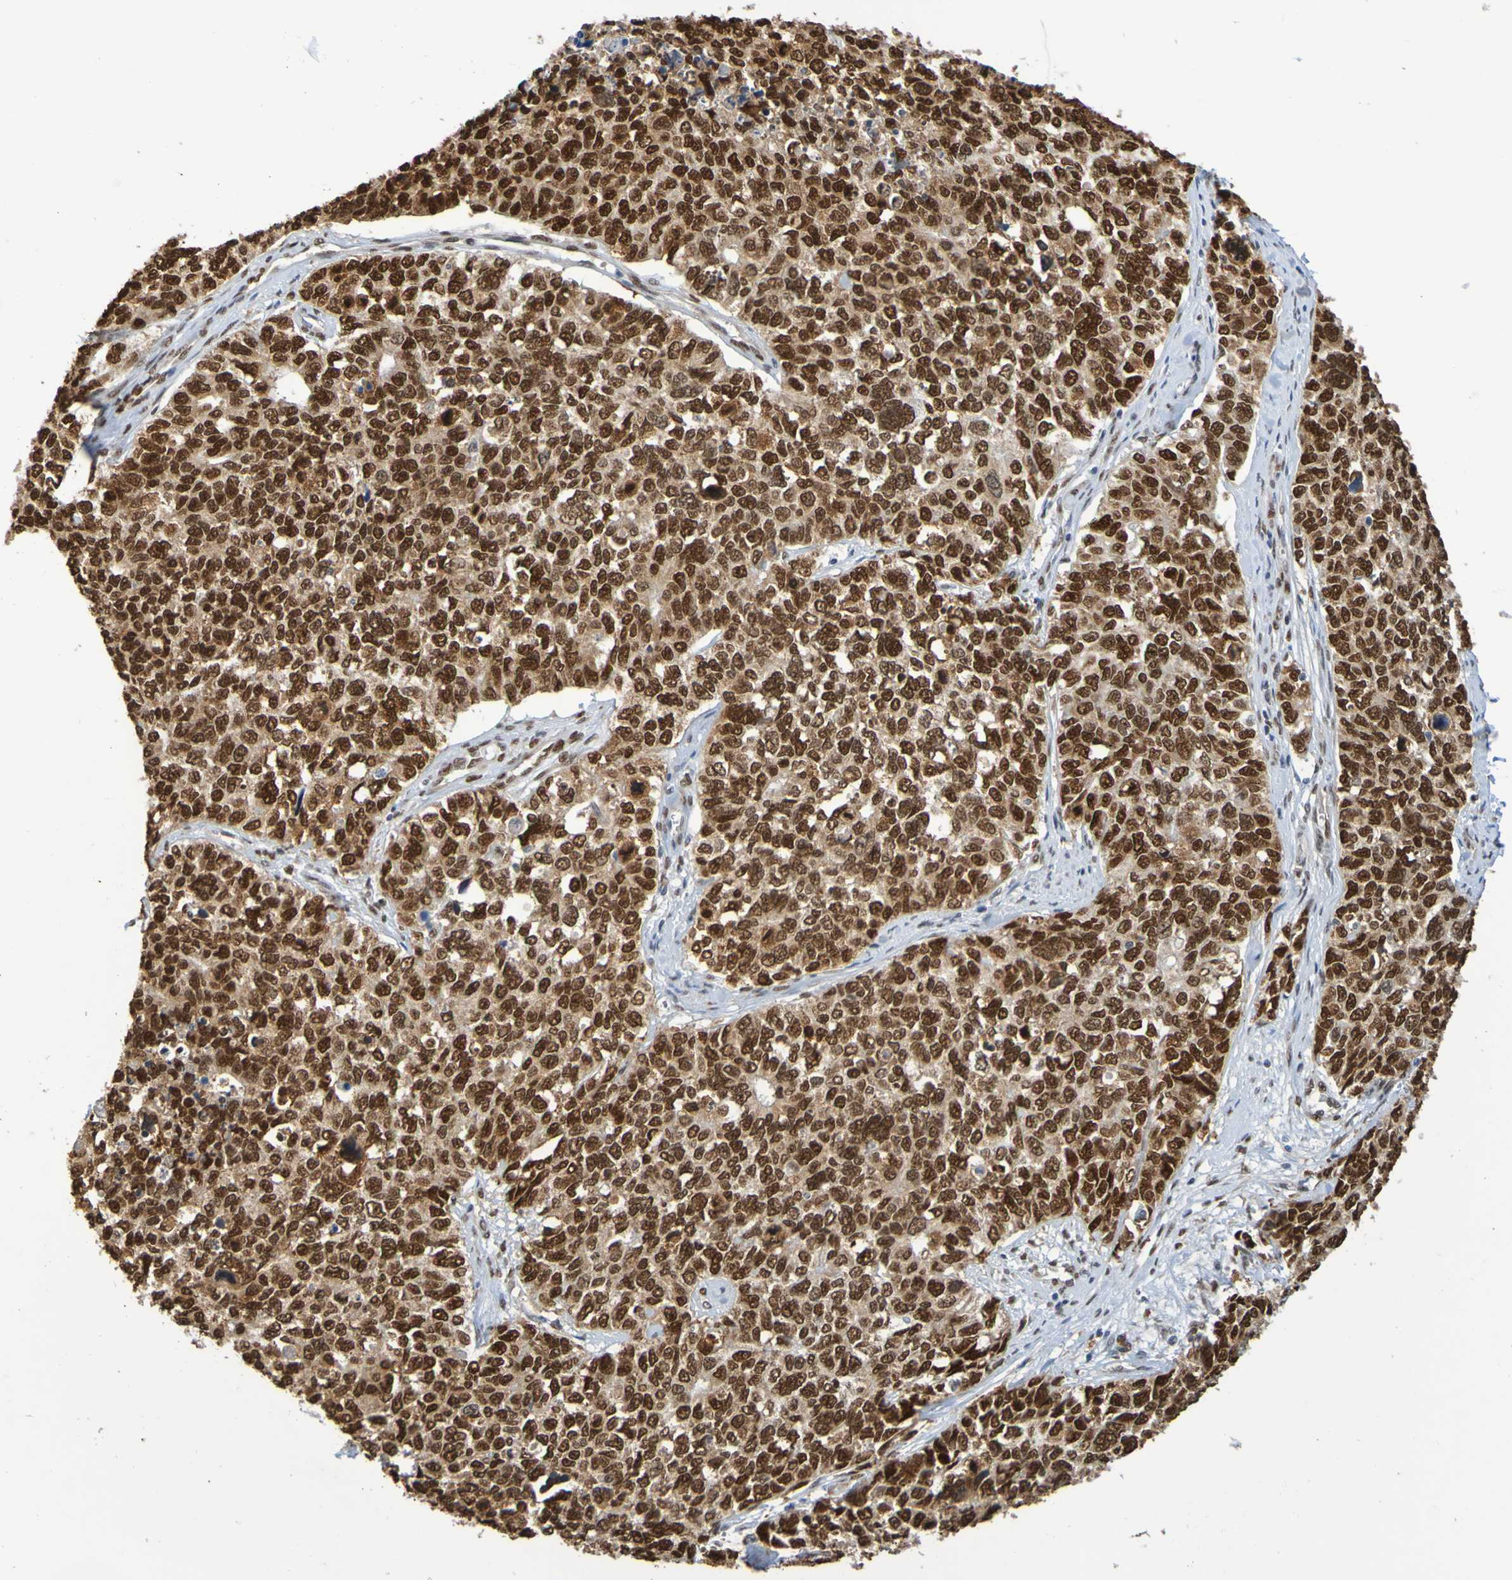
{"staining": {"intensity": "strong", "quantity": ">75%", "location": "nuclear"}, "tissue": "cervical cancer", "cell_type": "Tumor cells", "image_type": "cancer", "snomed": [{"axis": "morphology", "description": "Squamous cell carcinoma, NOS"}, {"axis": "topography", "description": "Cervix"}], "caption": "DAB immunohistochemical staining of cervical cancer demonstrates strong nuclear protein positivity in approximately >75% of tumor cells.", "gene": "HDAC2", "patient": {"sex": "female", "age": 63}}